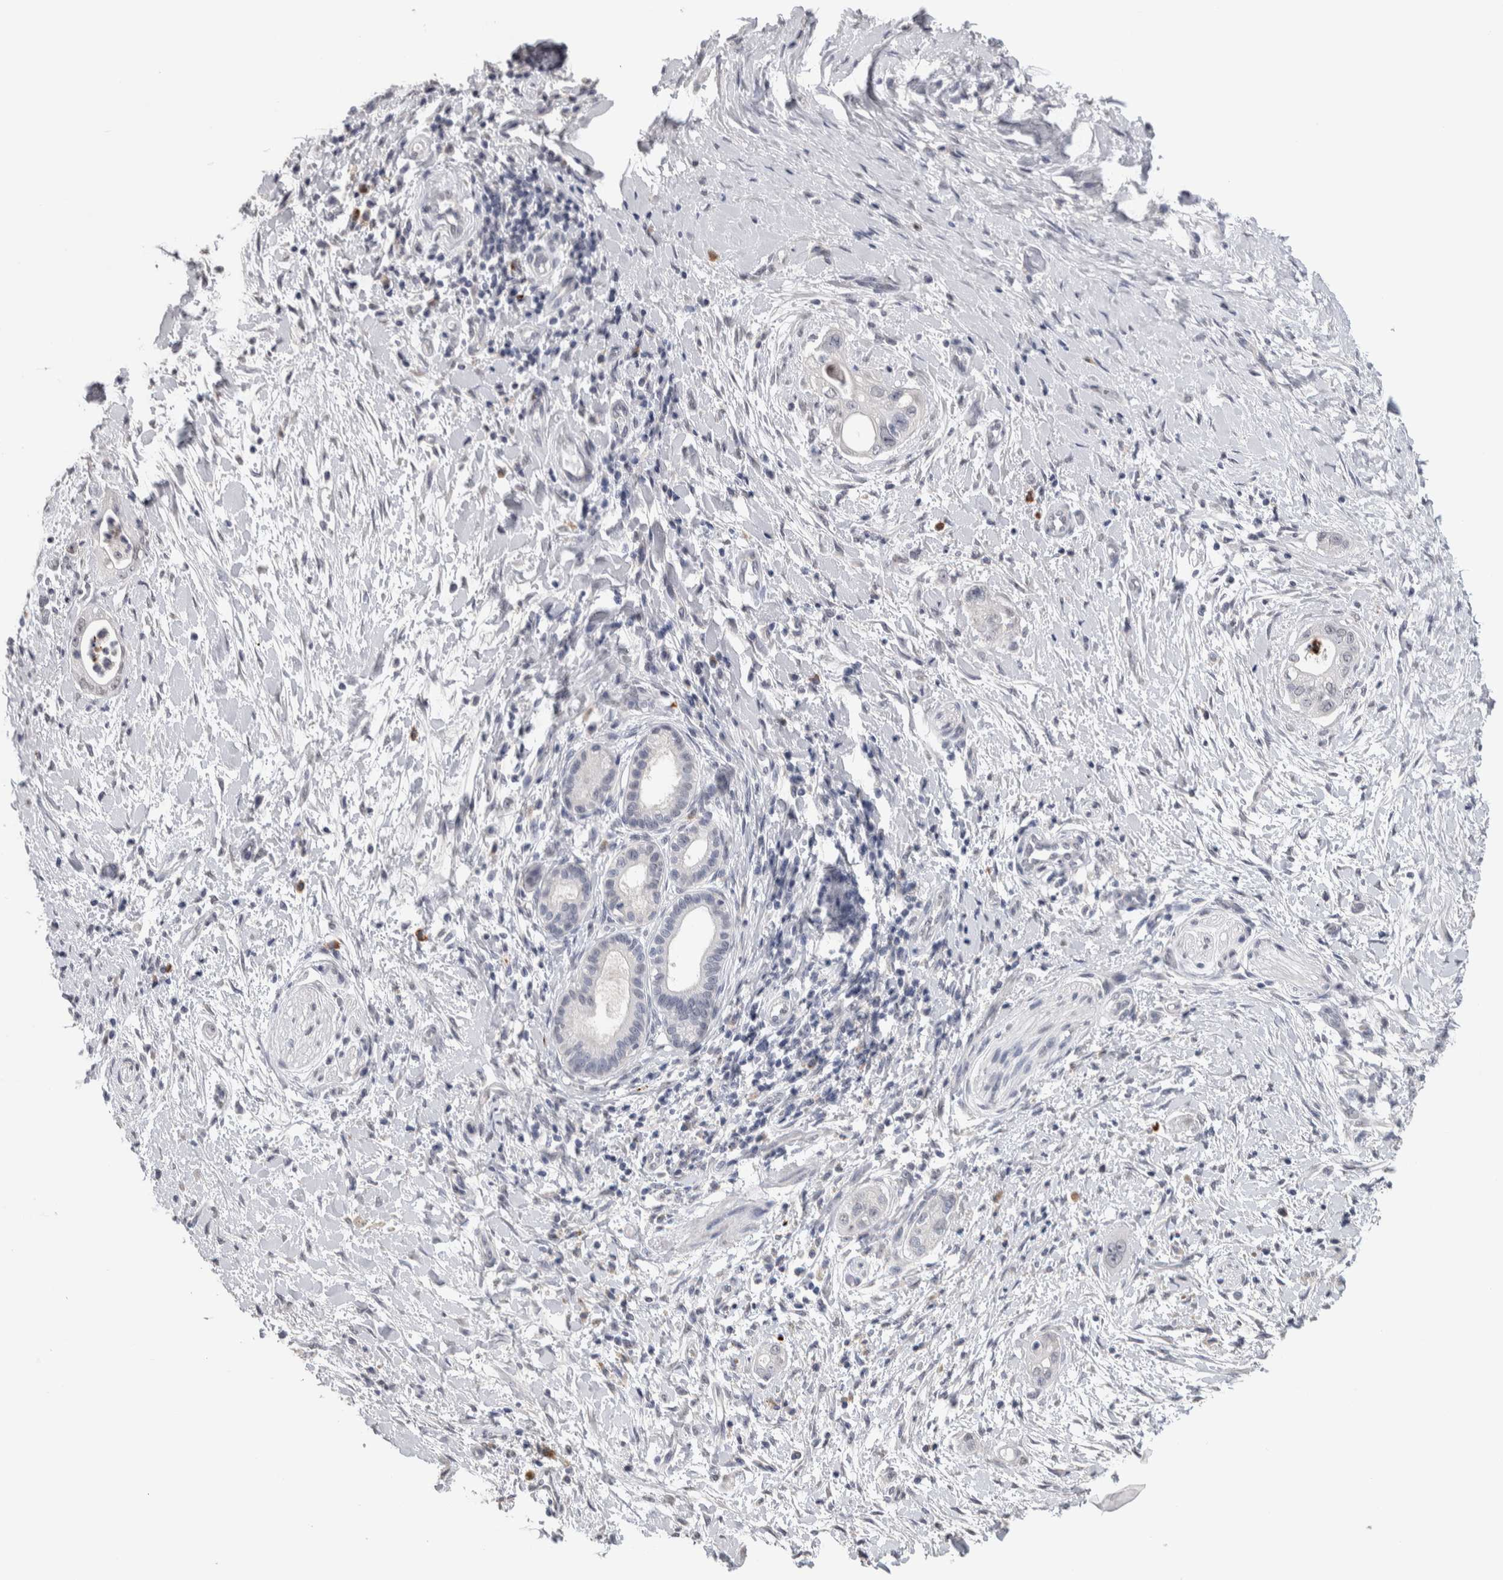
{"staining": {"intensity": "negative", "quantity": "none", "location": "none"}, "tissue": "pancreatic cancer", "cell_type": "Tumor cells", "image_type": "cancer", "snomed": [{"axis": "morphology", "description": "Adenocarcinoma, NOS"}, {"axis": "topography", "description": "Pancreas"}], "caption": "The immunohistochemistry photomicrograph has no significant positivity in tumor cells of pancreatic adenocarcinoma tissue. The staining is performed using DAB brown chromogen with nuclei counter-stained in using hematoxylin.", "gene": "TMEM102", "patient": {"sex": "male", "age": 58}}